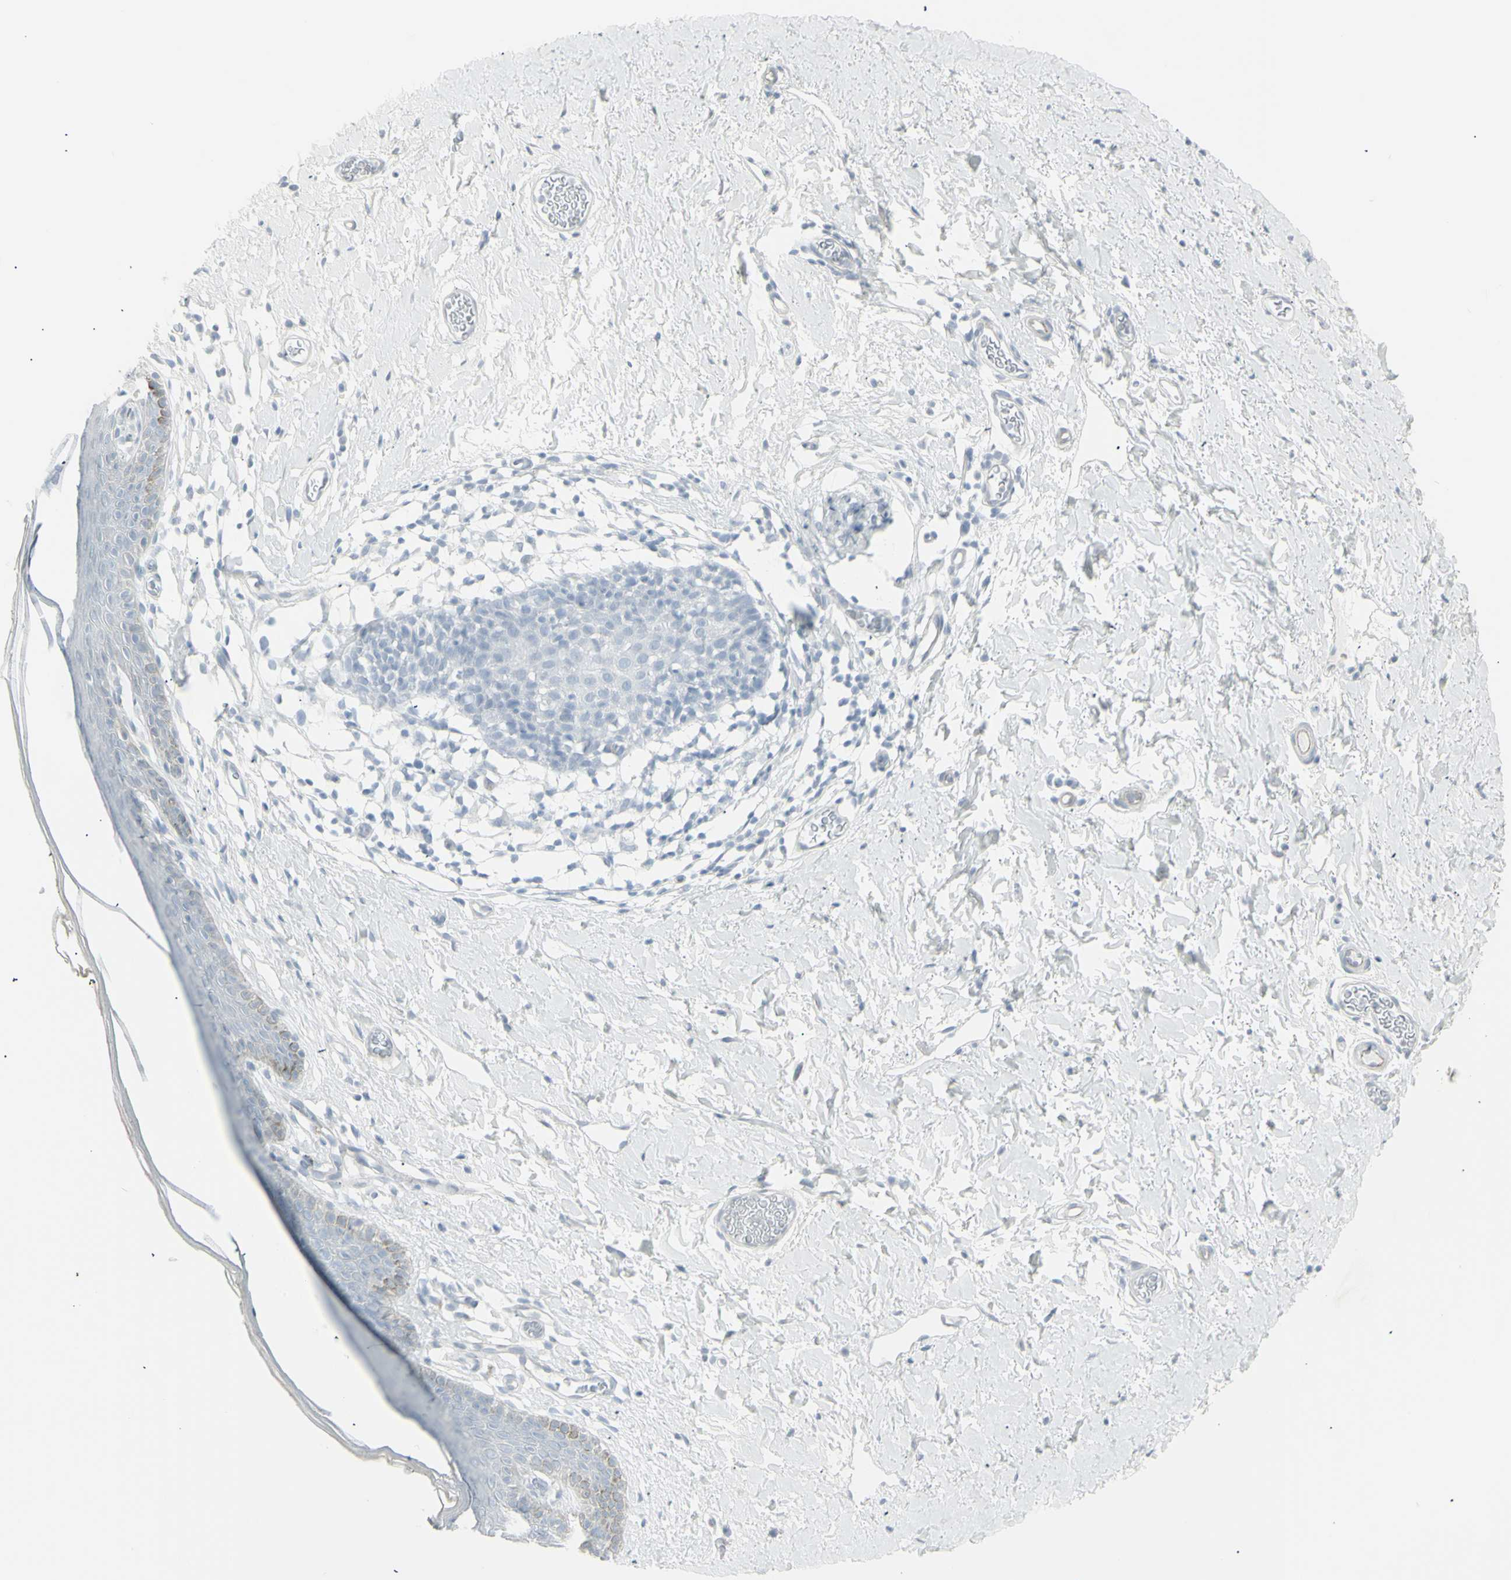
{"staining": {"intensity": "moderate", "quantity": "<25%", "location": "cytoplasmic/membranous"}, "tissue": "skin", "cell_type": "Epidermal cells", "image_type": "normal", "snomed": [{"axis": "morphology", "description": "Normal tissue, NOS"}, {"axis": "topography", "description": "Adipose tissue"}, {"axis": "topography", "description": "Vascular tissue"}, {"axis": "topography", "description": "Anal"}, {"axis": "topography", "description": "Peripheral nerve tissue"}], "caption": "This image exhibits immunohistochemistry staining of normal skin, with low moderate cytoplasmic/membranous positivity in approximately <25% of epidermal cells.", "gene": "YBX2", "patient": {"sex": "female", "age": 54}}